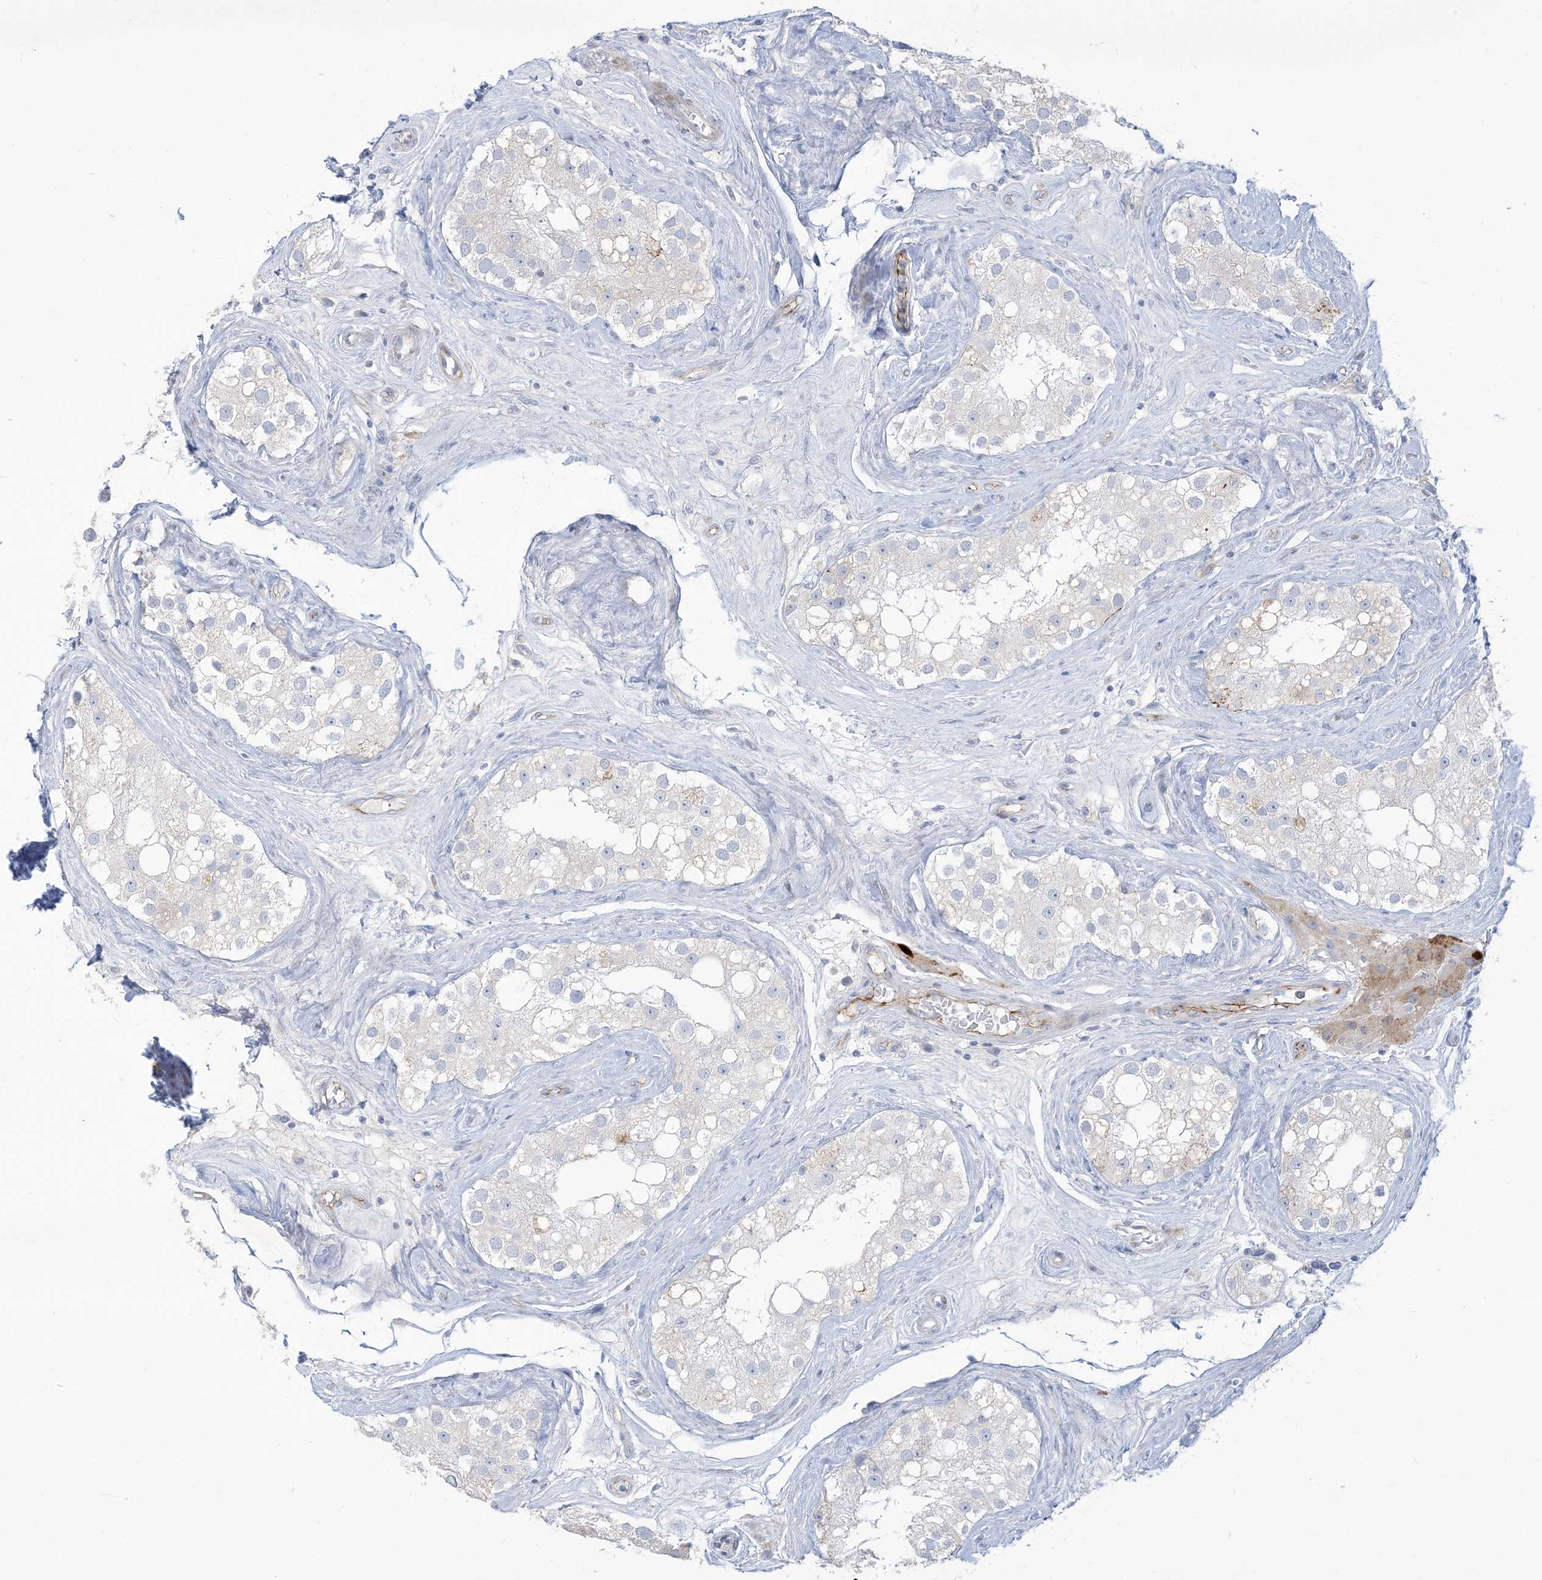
{"staining": {"intensity": "negative", "quantity": "none", "location": "none"}, "tissue": "testis", "cell_type": "Cells in seminiferous ducts", "image_type": "normal", "snomed": [{"axis": "morphology", "description": "Normal tissue, NOS"}, {"axis": "topography", "description": "Testis"}], "caption": "A high-resolution histopathology image shows immunohistochemistry (IHC) staining of unremarkable testis, which reveals no significant positivity in cells in seminiferous ducts.", "gene": "B3GNT7", "patient": {"sex": "male", "age": 84}}